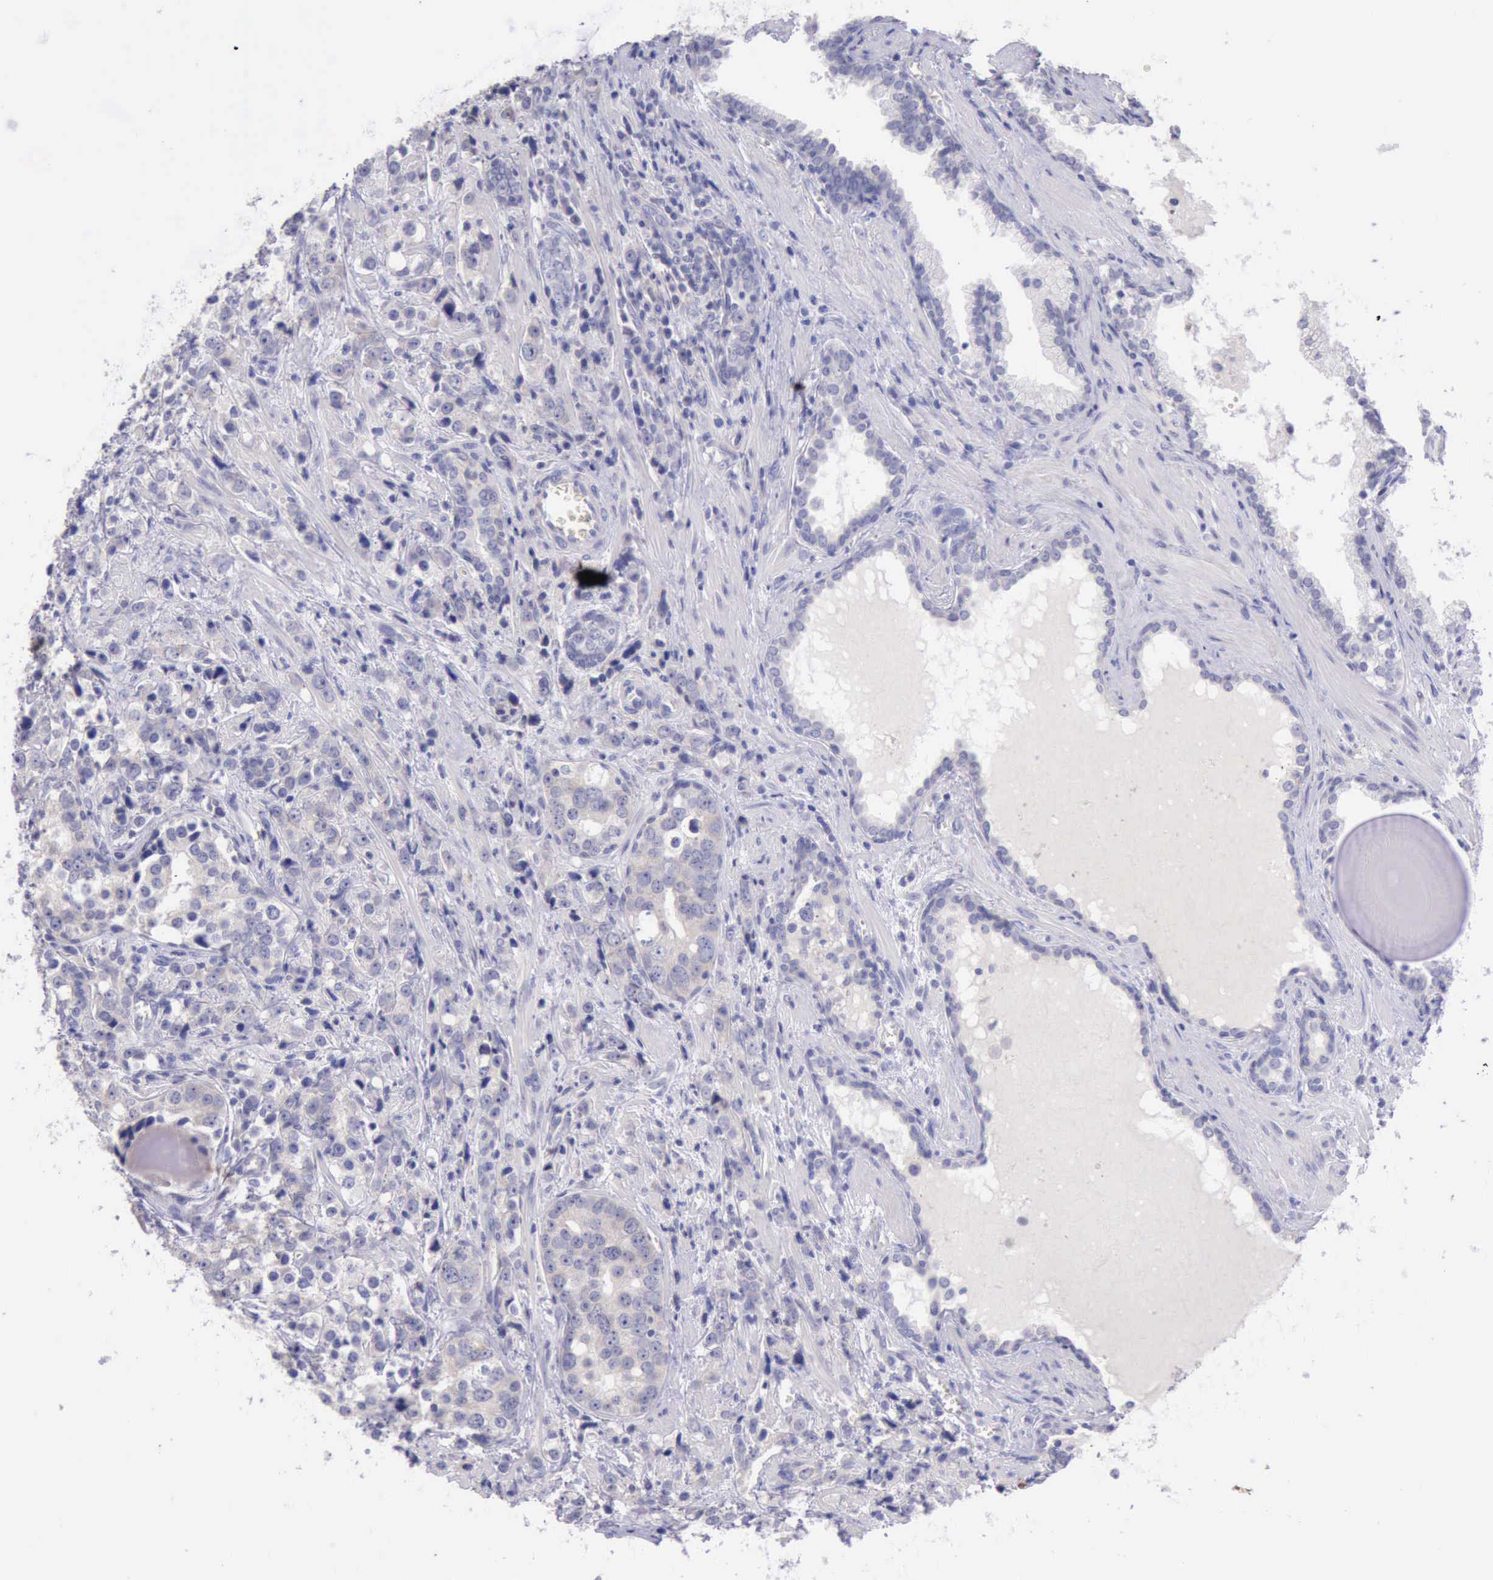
{"staining": {"intensity": "negative", "quantity": "none", "location": "none"}, "tissue": "prostate cancer", "cell_type": "Tumor cells", "image_type": "cancer", "snomed": [{"axis": "morphology", "description": "Adenocarcinoma, High grade"}, {"axis": "topography", "description": "Prostate"}], "caption": "Photomicrograph shows no protein positivity in tumor cells of prostate adenocarcinoma (high-grade) tissue.", "gene": "LRFN5", "patient": {"sex": "male", "age": 71}}